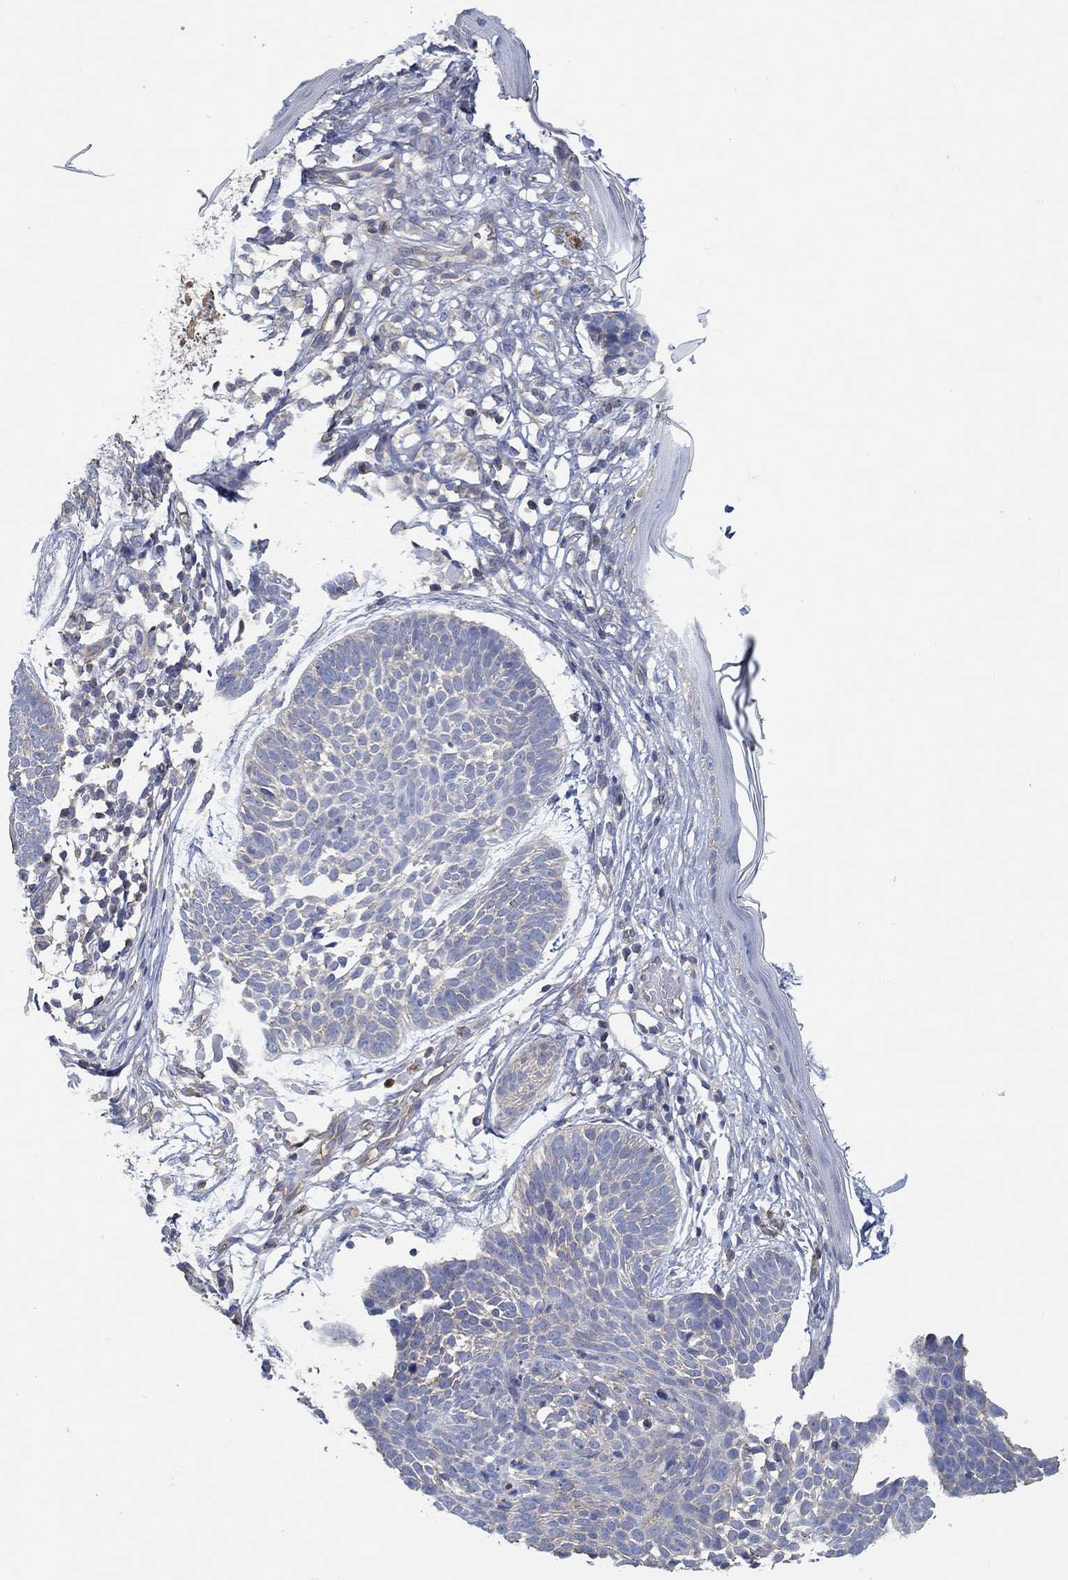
{"staining": {"intensity": "negative", "quantity": "none", "location": "none"}, "tissue": "skin cancer", "cell_type": "Tumor cells", "image_type": "cancer", "snomed": [{"axis": "morphology", "description": "Basal cell carcinoma"}, {"axis": "topography", "description": "Skin"}], "caption": "DAB immunohistochemical staining of basal cell carcinoma (skin) demonstrates no significant positivity in tumor cells. Nuclei are stained in blue.", "gene": "BBOF1", "patient": {"sex": "male", "age": 85}}